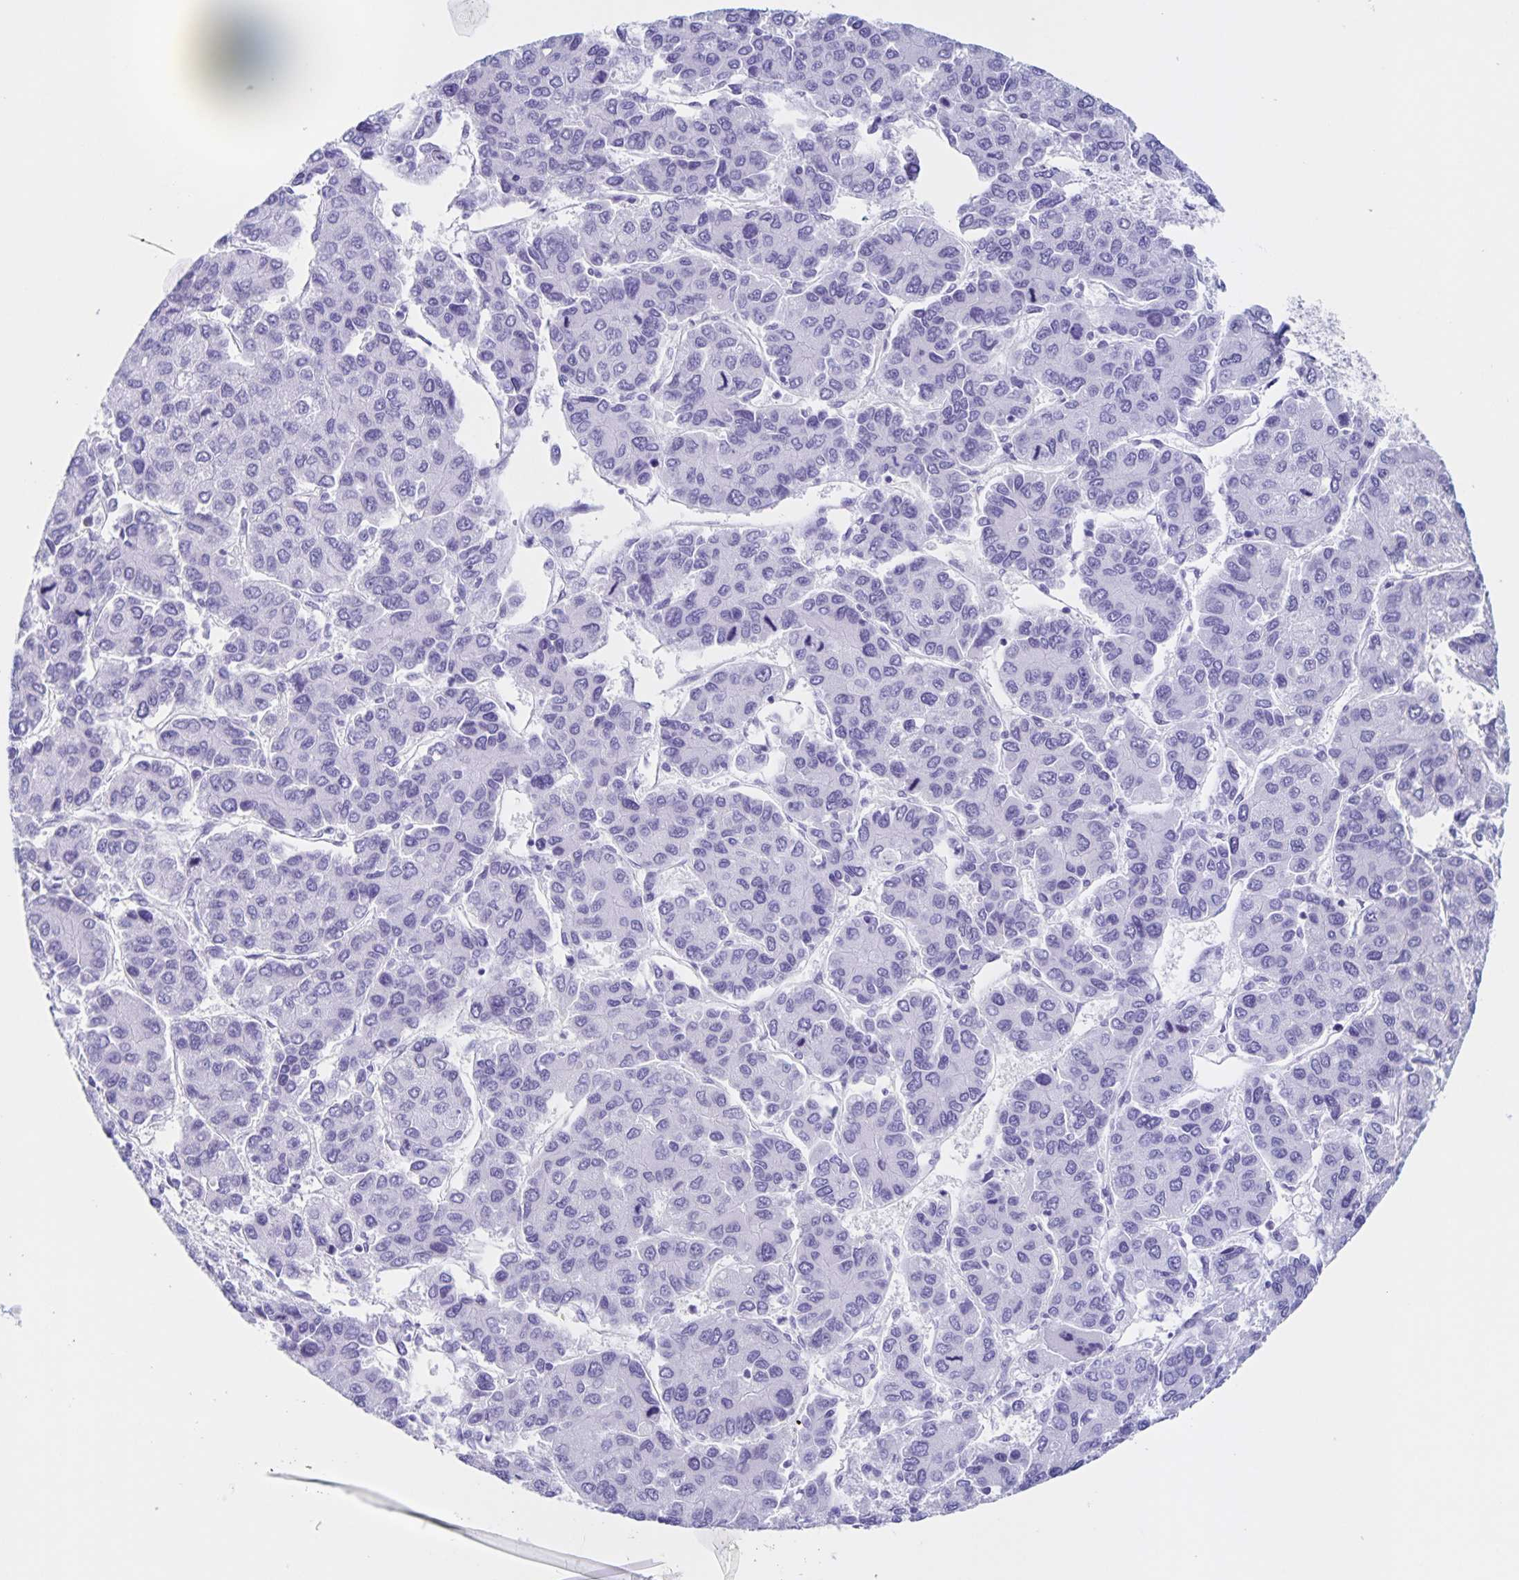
{"staining": {"intensity": "negative", "quantity": "none", "location": "none"}, "tissue": "liver cancer", "cell_type": "Tumor cells", "image_type": "cancer", "snomed": [{"axis": "morphology", "description": "Carcinoma, Hepatocellular, NOS"}, {"axis": "topography", "description": "Liver"}], "caption": "An IHC image of liver cancer (hepatocellular carcinoma) is shown. There is no staining in tumor cells of liver cancer (hepatocellular carcinoma).", "gene": "C12orf56", "patient": {"sex": "female", "age": 66}}